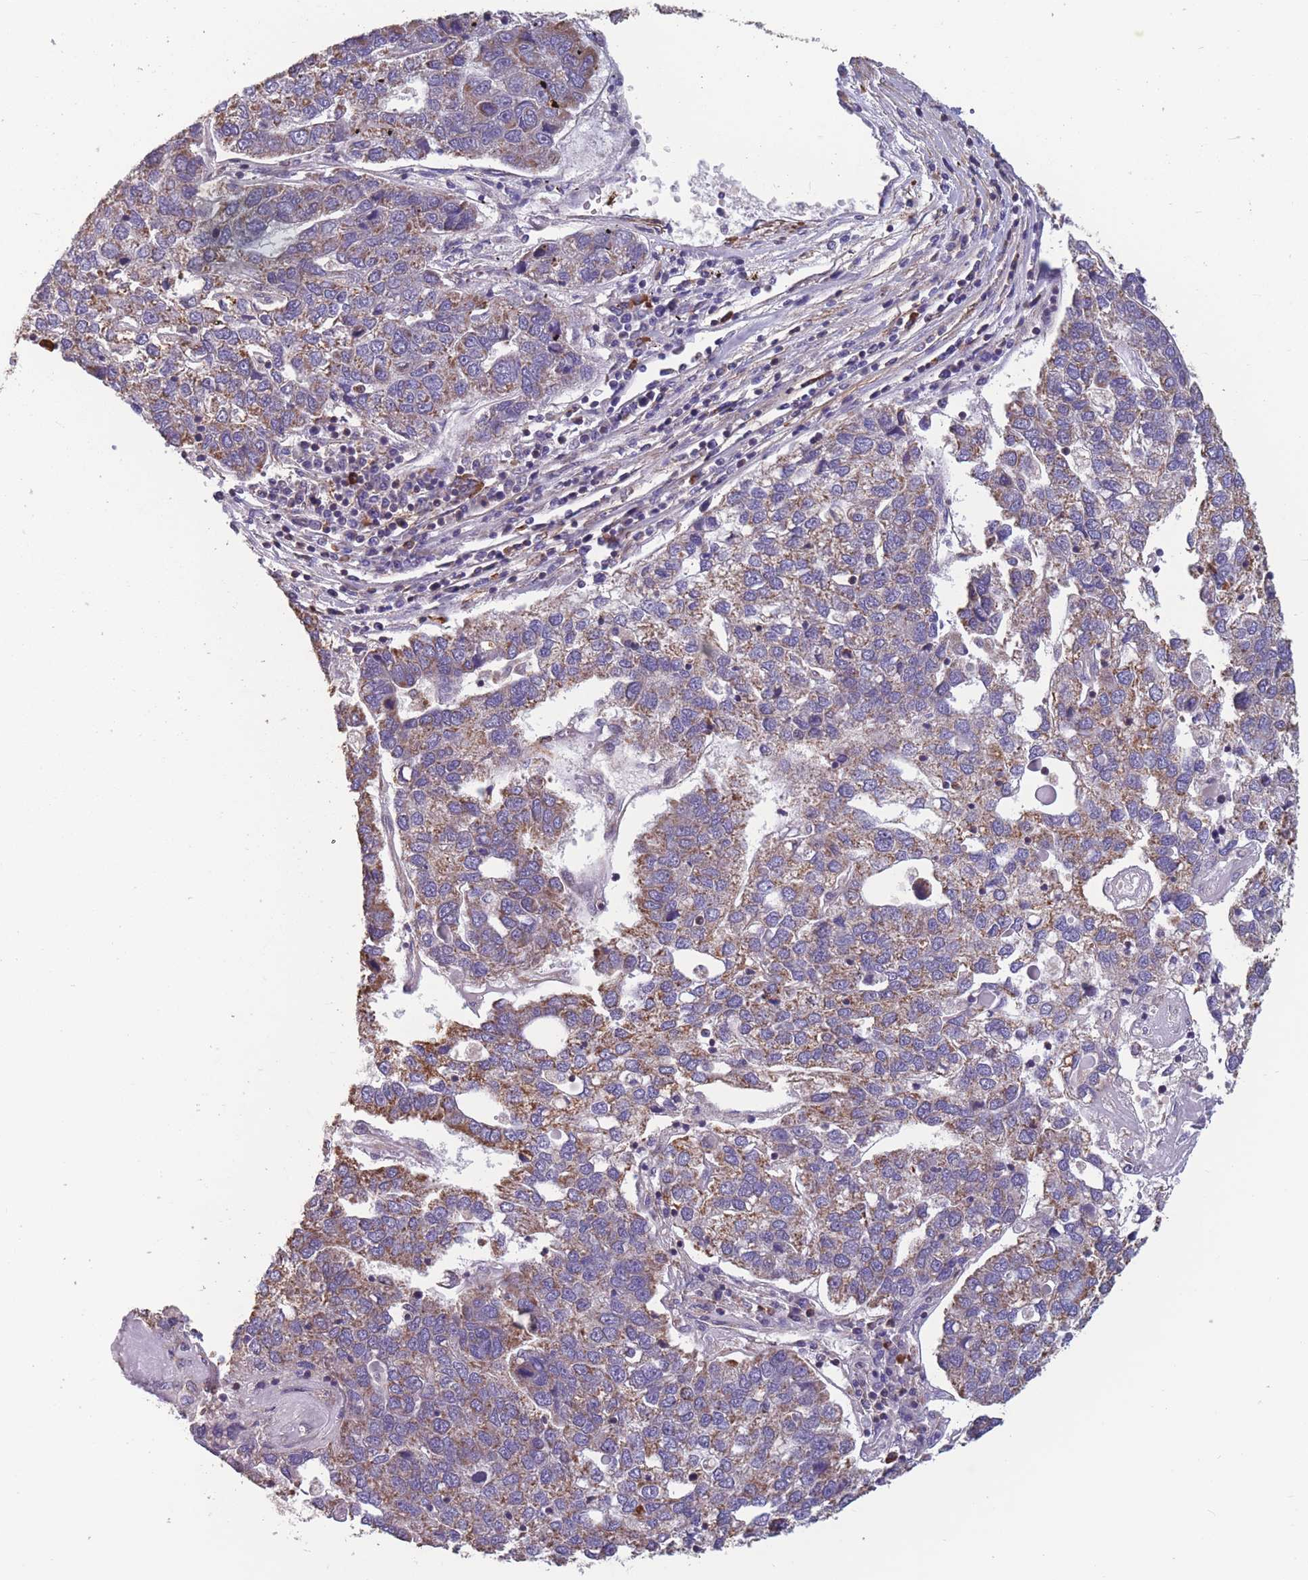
{"staining": {"intensity": "moderate", "quantity": ">75%", "location": "cytoplasmic/membranous"}, "tissue": "pancreatic cancer", "cell_type": "Tumor cells", "image_type": "cancer", "snomed": [{"axis": "morphology", "description": "Adenocarcinoma, NOS"}, {"axis": "topography", "description": "Pancreas"}], "caption": "Immunohistochemical staining of human adenocarcinoma (pancreatic) shows medium levels of moderate cytoplasmic/membranous staining in about >75% of tumor cells.", "gene": "TOMM40L", "patient": {"sex": "female", "age": 61}}